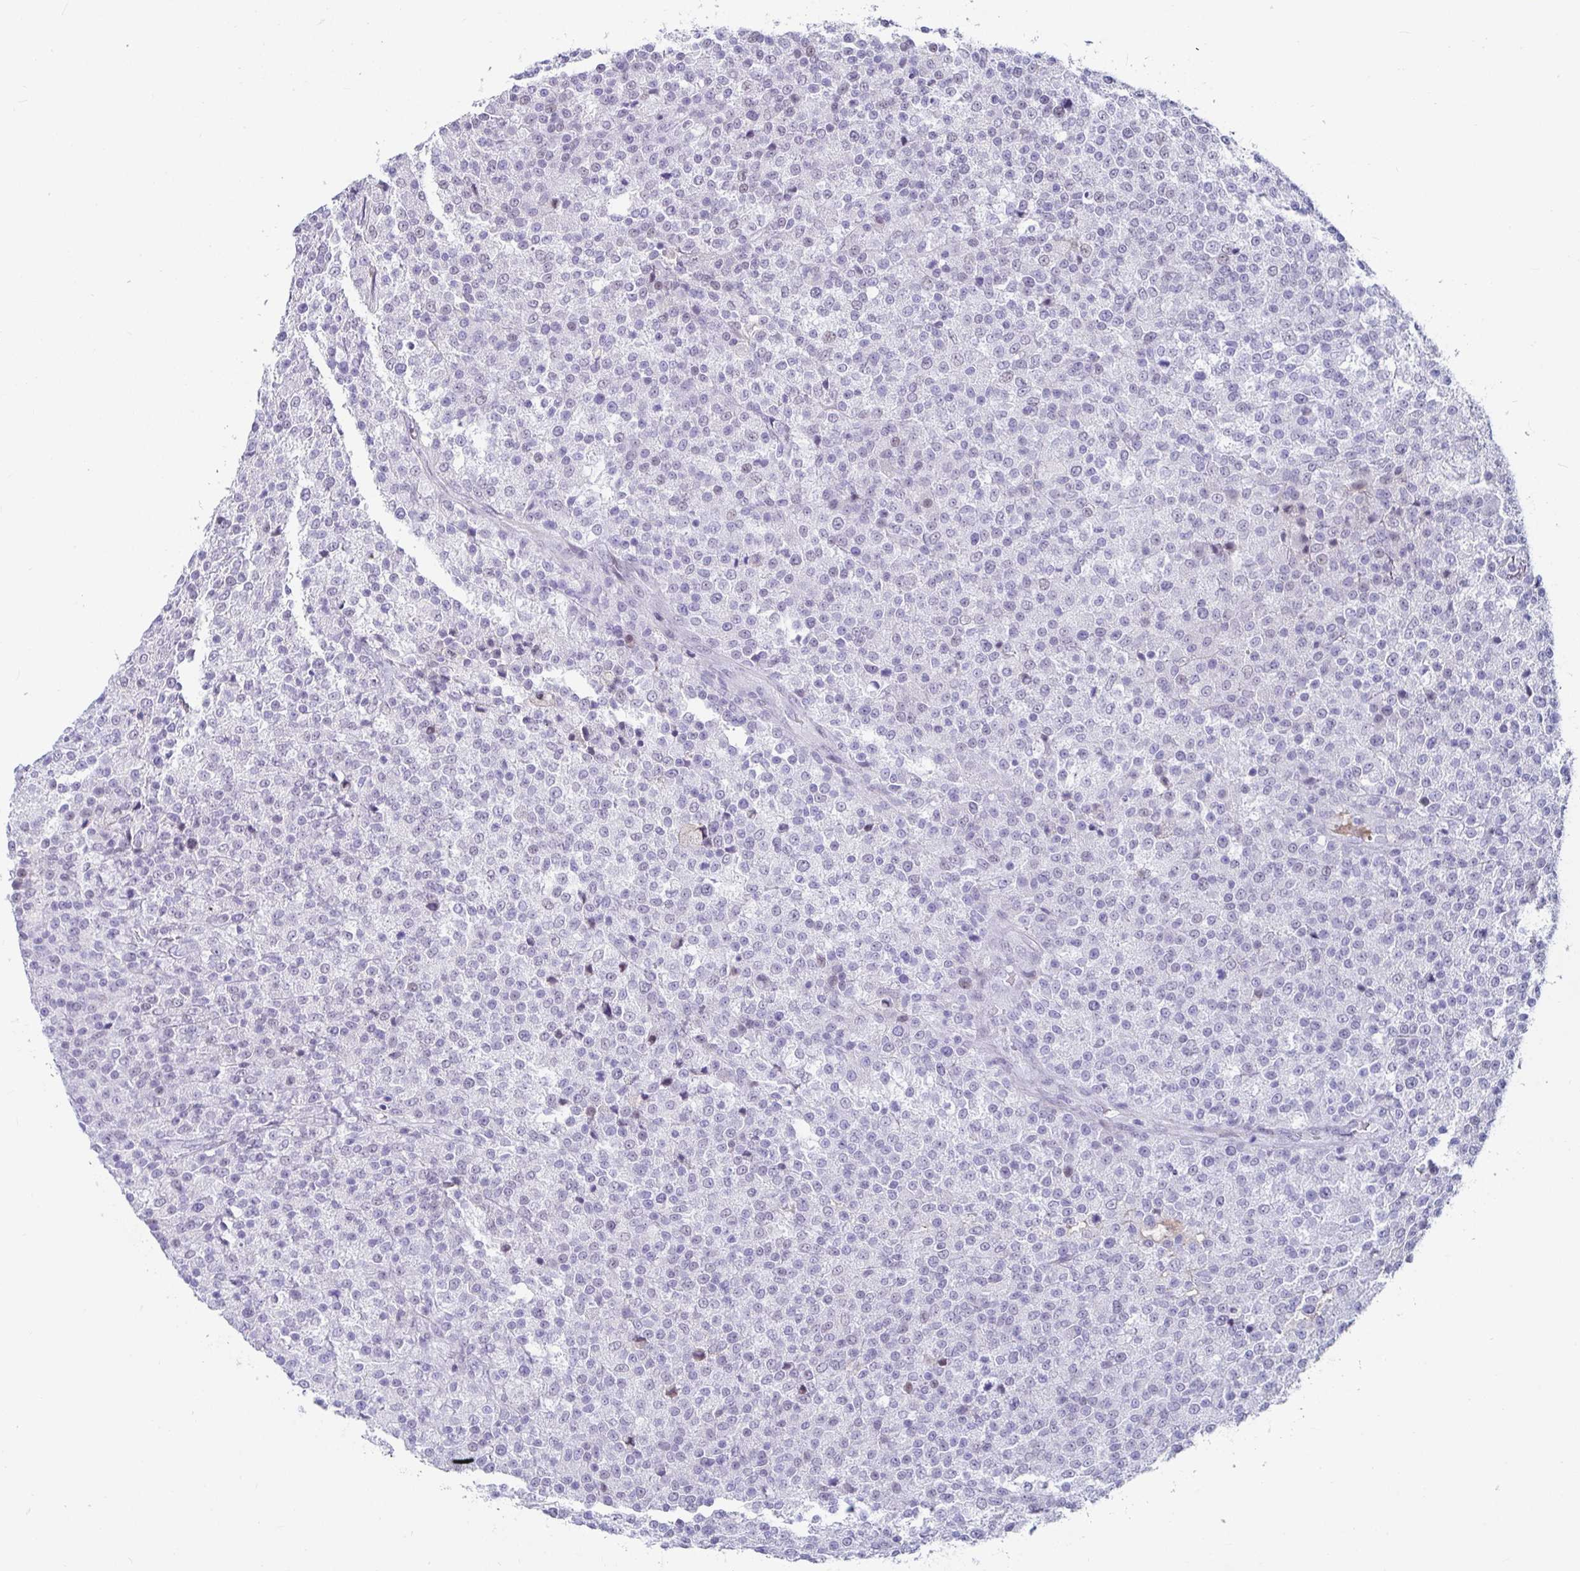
{"staining": {"intensity": "negative", "quantity": "none", "location": "none"}, "tissue": "testis cancer", "cell_type": "Tumor cells", "image_type": "cancer", "snomed": [{"axis": "morphology", "description": "Seminoma, NOS"}, {"axis": "topography", "description": "Testis"}], "caption": "High magnification brightfield microscopy of seminoma (testis) stained with DAB (brown) and counterstained with hematoxylin (blue): tumor cells show no significant staining. Nuclei are stained in blue.", "gene": "NPY", "patient": {"sex": "male", "age": 59}}